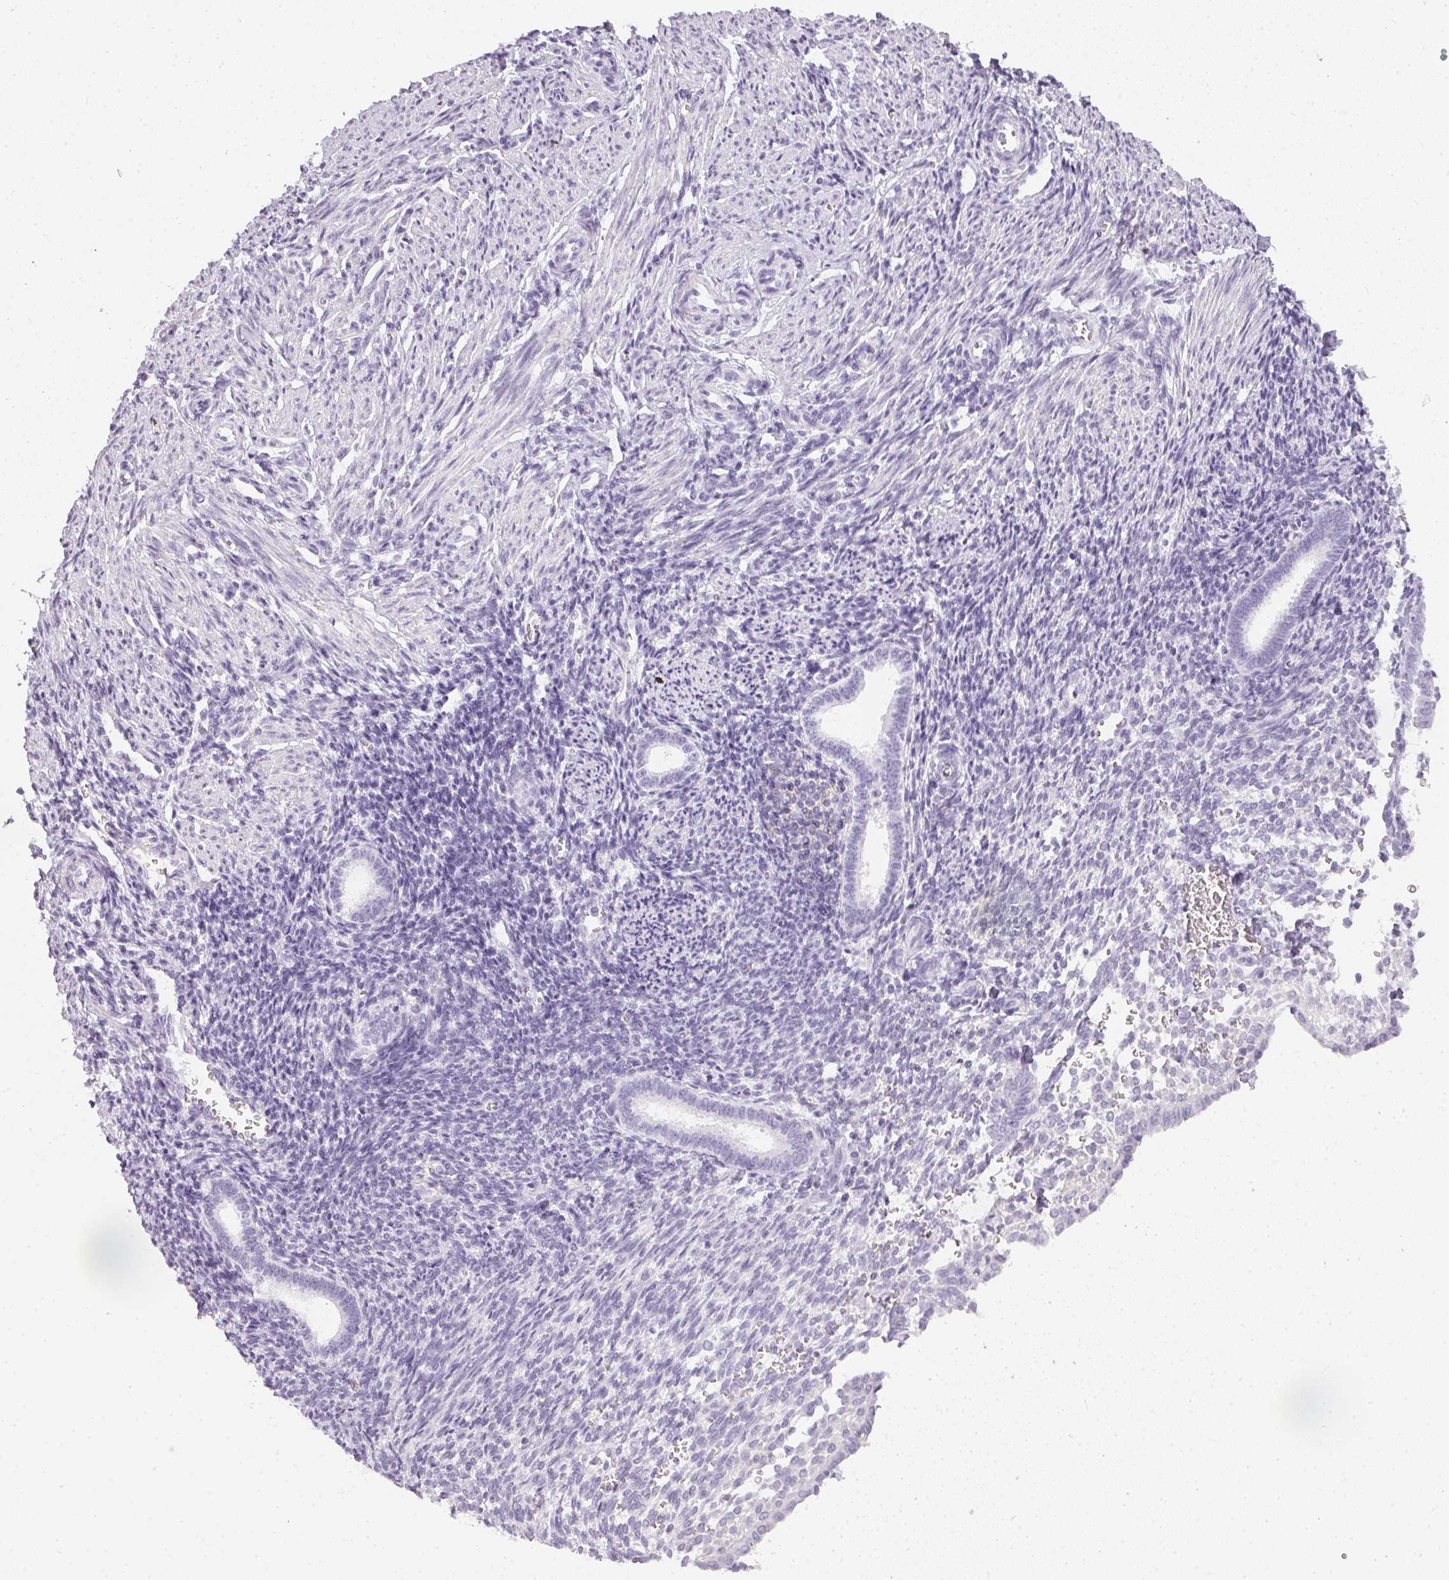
{"staining": {"intensity": "negative", "quantity": "none", "location": "none"}, "tissue": "endometrium", "cell_type": "Cells in endometrial stroma", "image_type": "normal", "snomed": [{"axis": "morphology", "description": "Normal tissue, NOS"}, {"axis": "topography", "description": "Endometrium"}], "caption": "IHC image of benign endometrium: human endometrium stained with DAB (3,3'-diaminobenzidine) reveals no significant protein expression in cells in endometrial stroma. Nuclei are stained in blue.", "gene": "TMEM42", "patient": {"sex": "female", "age": 32}}